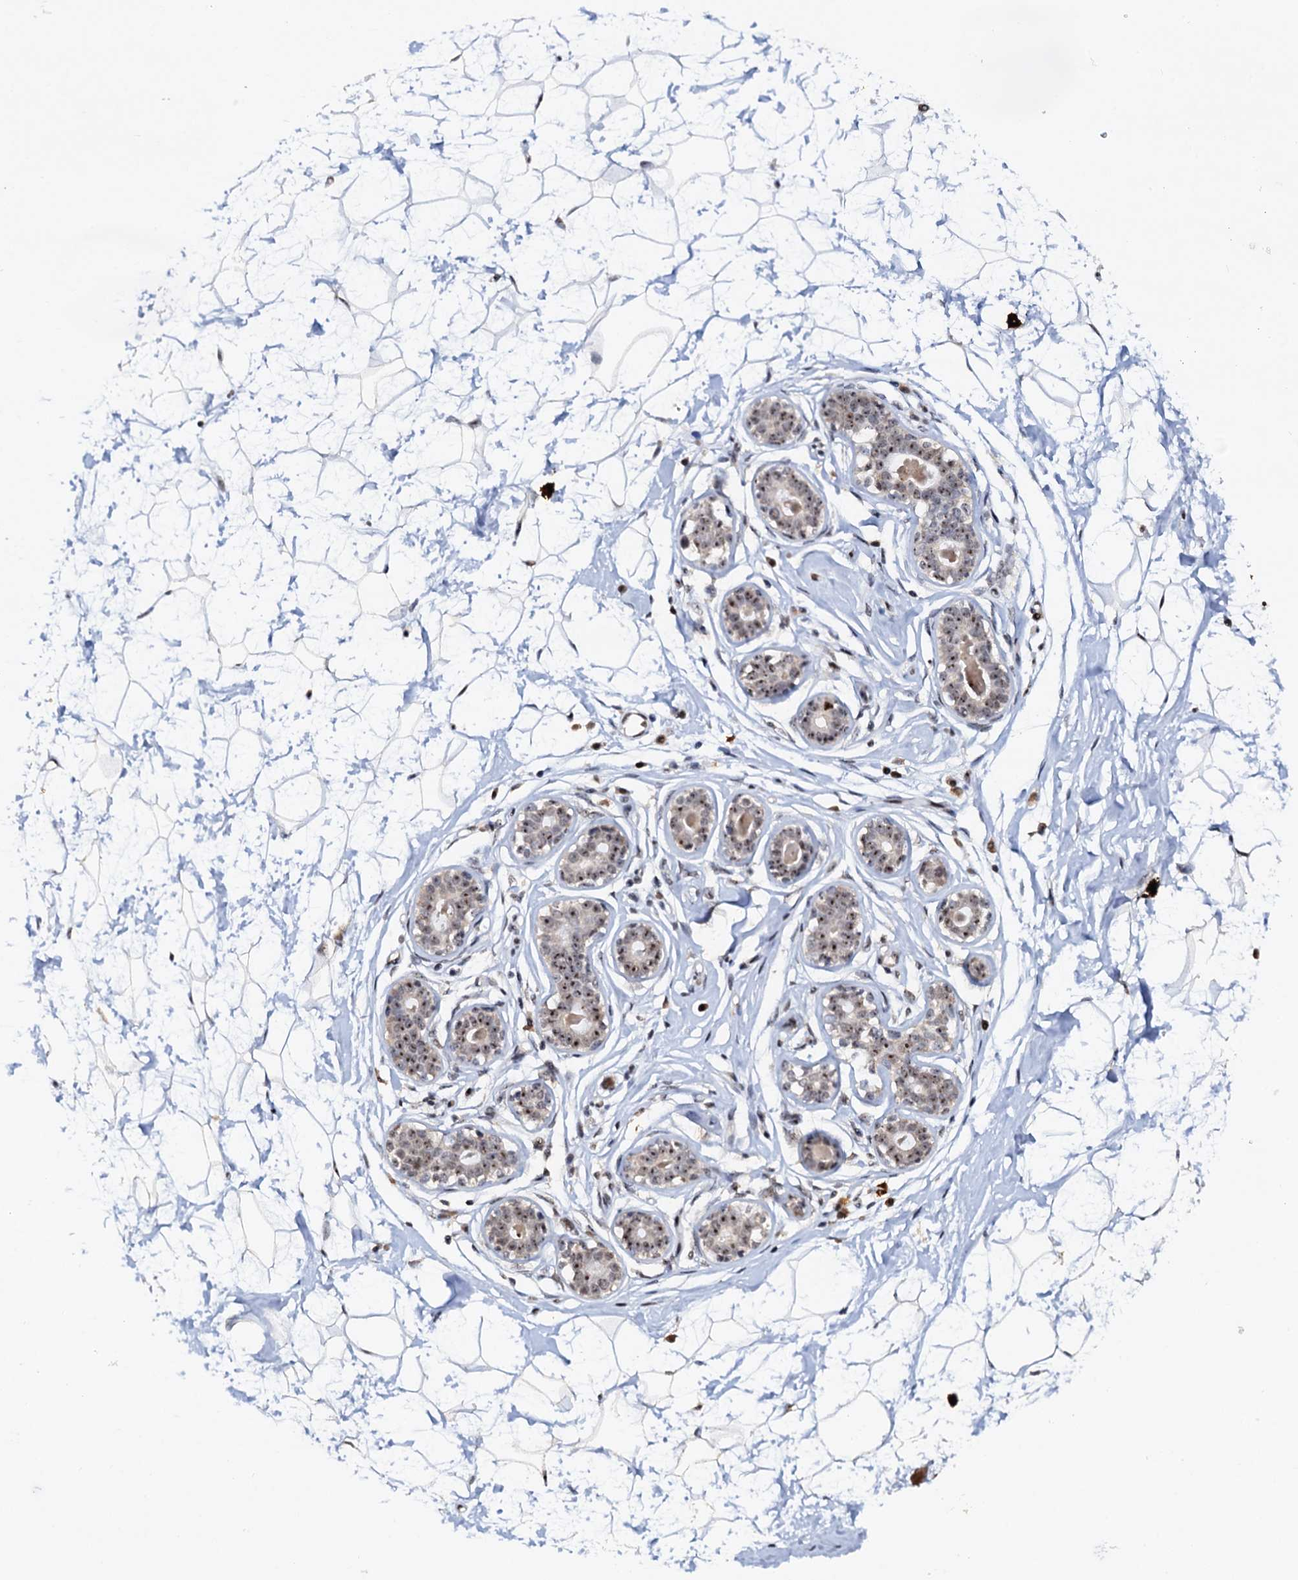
{"staining": {"intensity": "moderate", "quantity": "25%-75%", "location": "nuclear"}, "tissue": "breast", "cell_type": "Adipocytes", "image_type": "normal", "snomed": [{"axis": "morphology", "description": "Normal tissue, NOS"}, {"axis": "morphology", "description": "Adenoma, NOS"}, {"axis": "topography", "description": "Breast"}], "caption": "Benign breast reveals moderate nuclear expression in about 25%-75% of adipocytes The protein of interest is stained brown, and the nuclei are stained in blue (DAB IHC with brightfield microscopy, high magnification)..", "gene": "NEUROG3", "patient": {"sex": "female", "age": 23}}